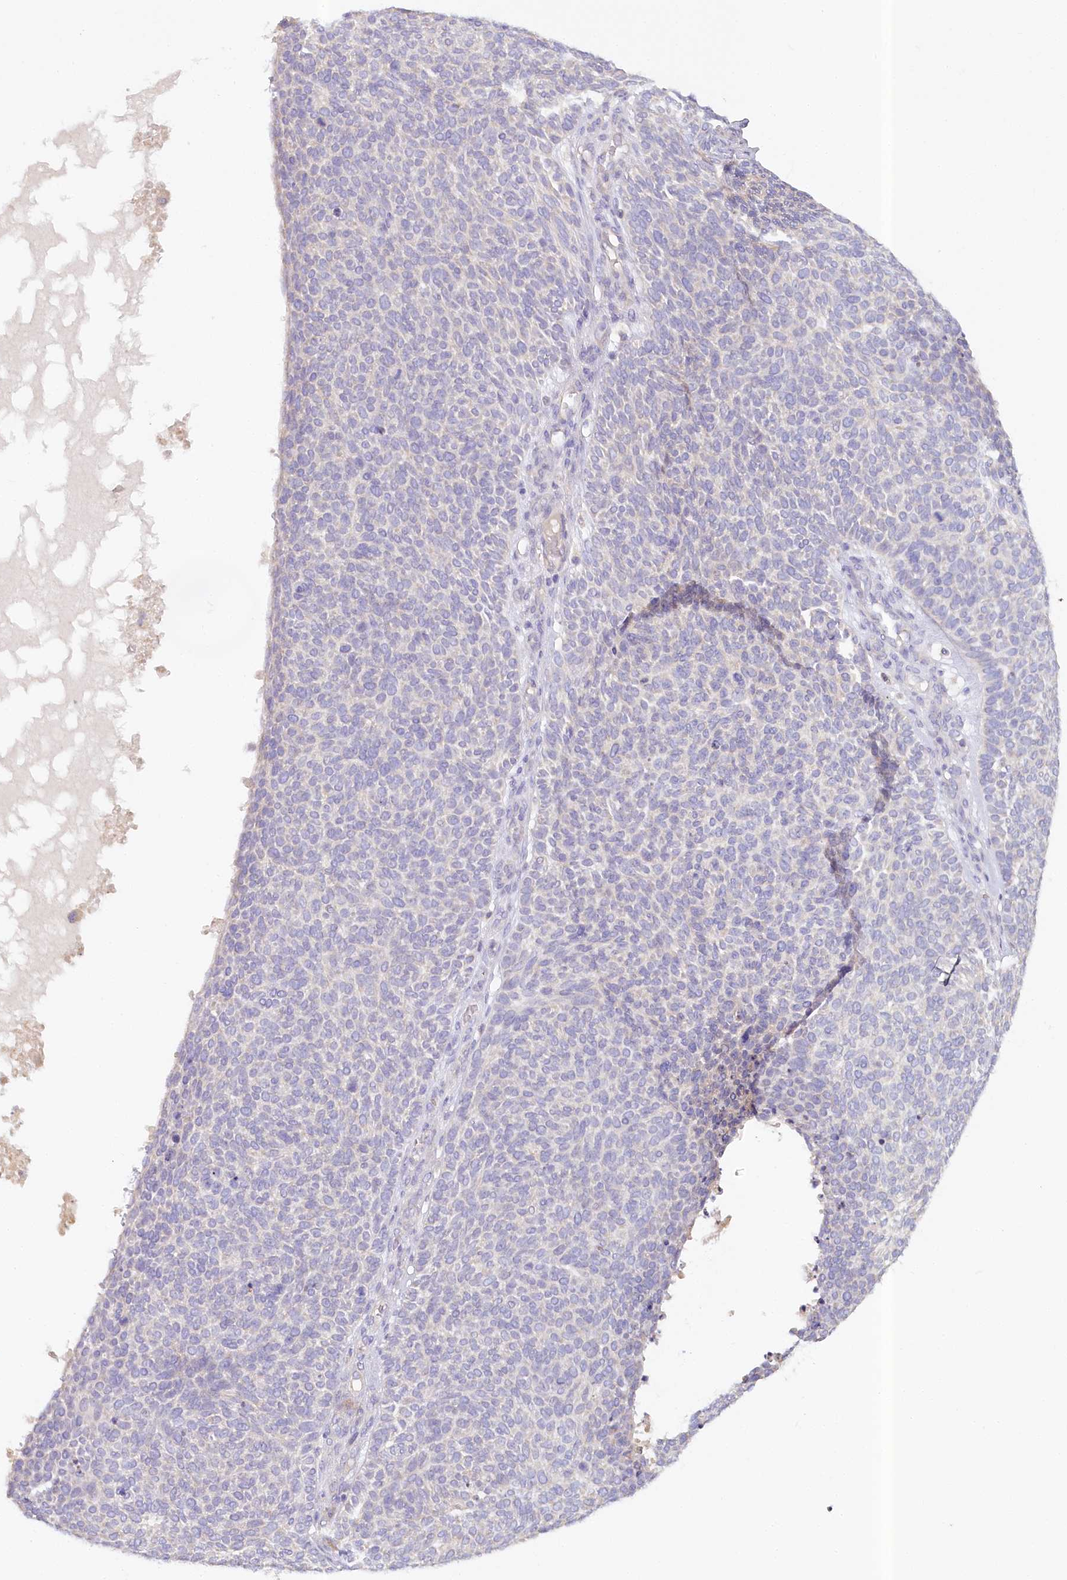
{"staining": {"intensity": "negative", "quantity": "none", "location": "none"}, "tissue": "skin cancer", "cell_type": "Tumor cells", "image_type": "cancer", "snomed": [{"axis": "morphology", "description": "Squamous cell carcinoma, NOS"}, {"axis": "topography", "description": "Skin"}], "caption": "Skin squamous cell carcinoma was stained to show a protein in brown. There is no significant positivity in tumor cells.", "gene": "PAIP2", "patient": {"sex": "female", "age": 90}}